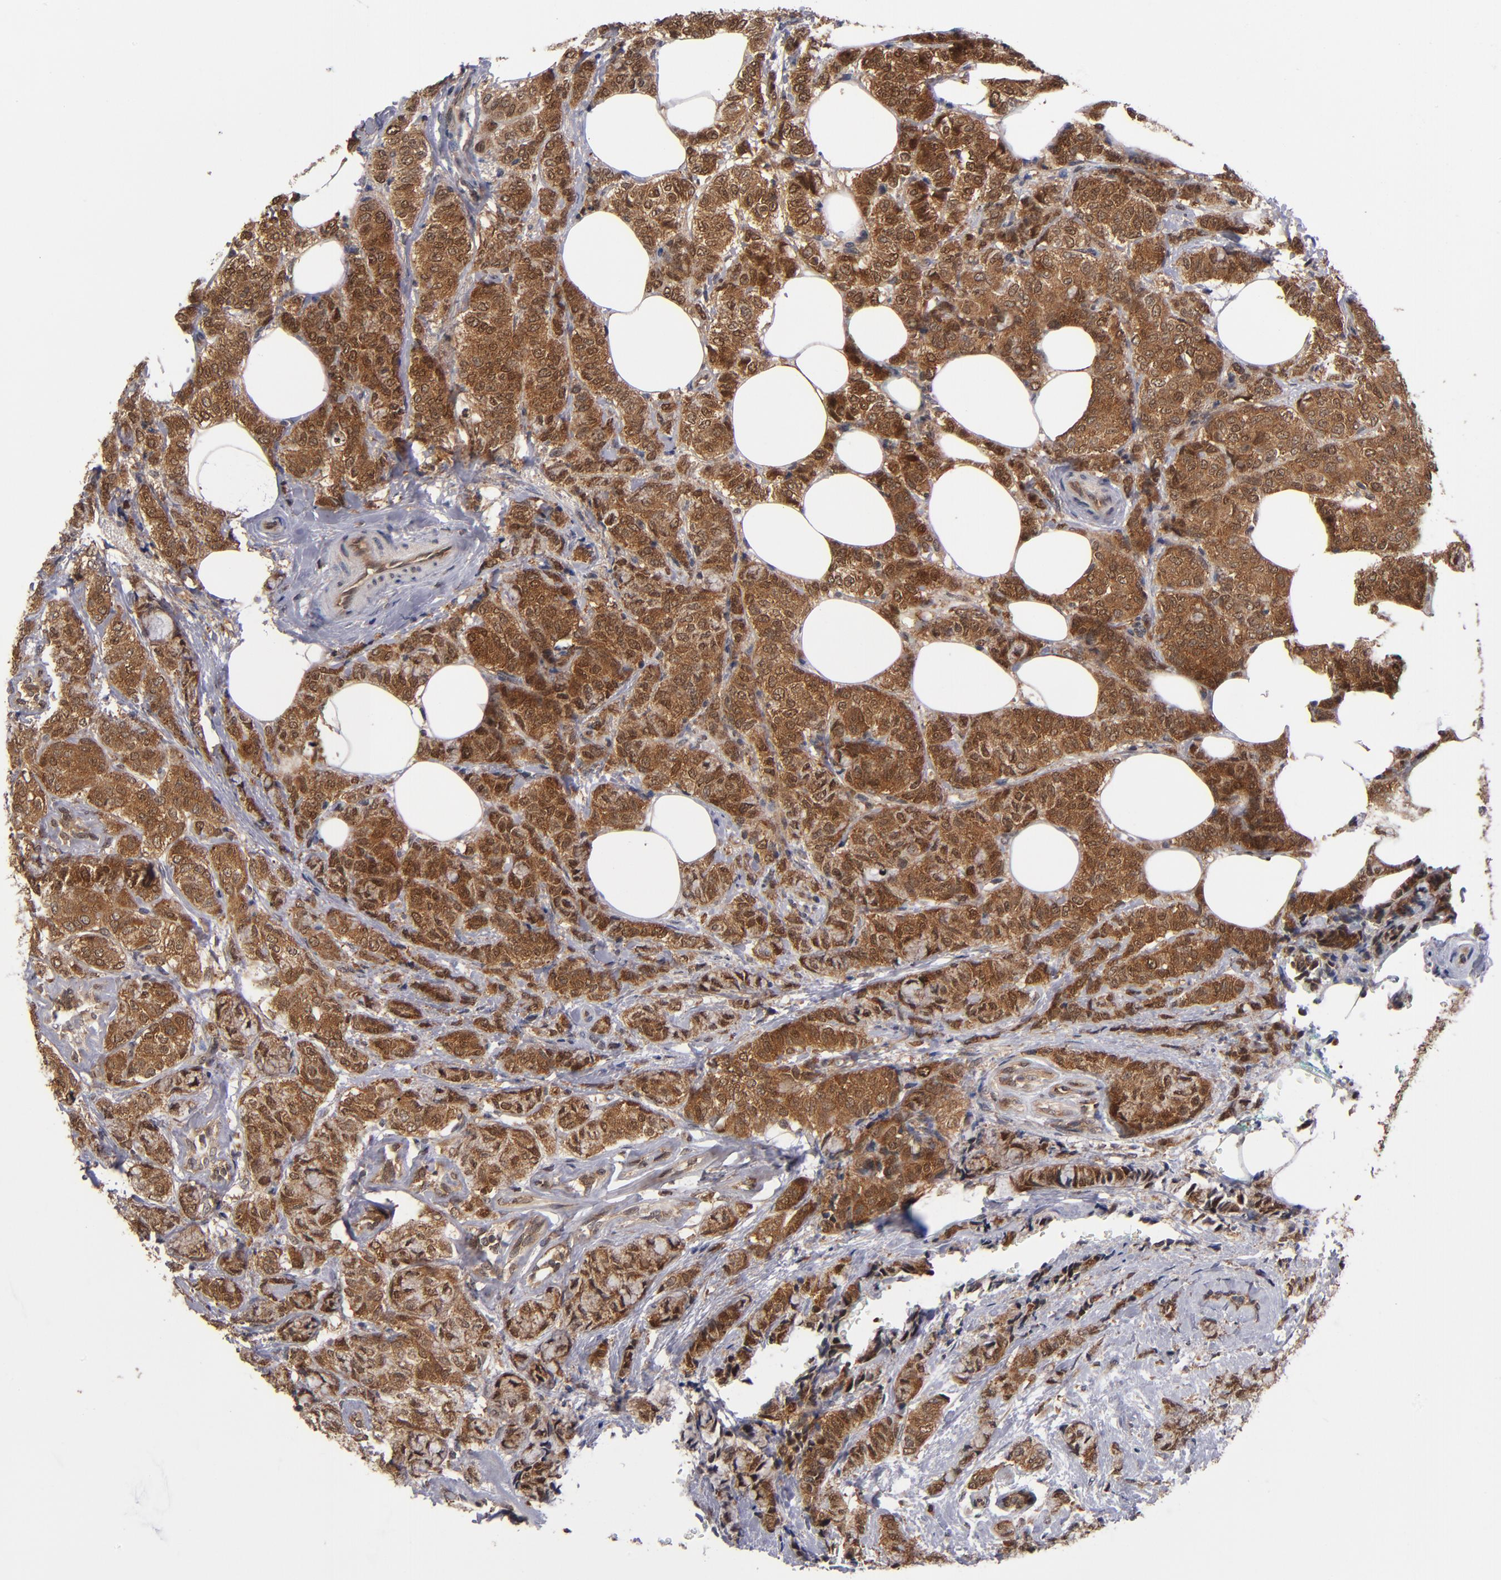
{"staining": {"intensity": "strong", "quantity": ">75%", "location": "cytoplasmic/membranous"}, "tissue": "breast cancer", "cell_type": "Tumor cells", "image_type": "cancer", "snomed": [{"axis": "morphology", "description": "Lobular carcinoma"}, {"axis": "topography", "description": "Breast"}], "caption": "A photomicrograph showing strong cytoplasmic/membranous positivity in approximately >75% of tumor cells in breast cancer (lobular carcinoma), as visualized by brown immunohistochemical staining.", "gene": "ALG13", "patient": {"sex": "female", "age": 60}}